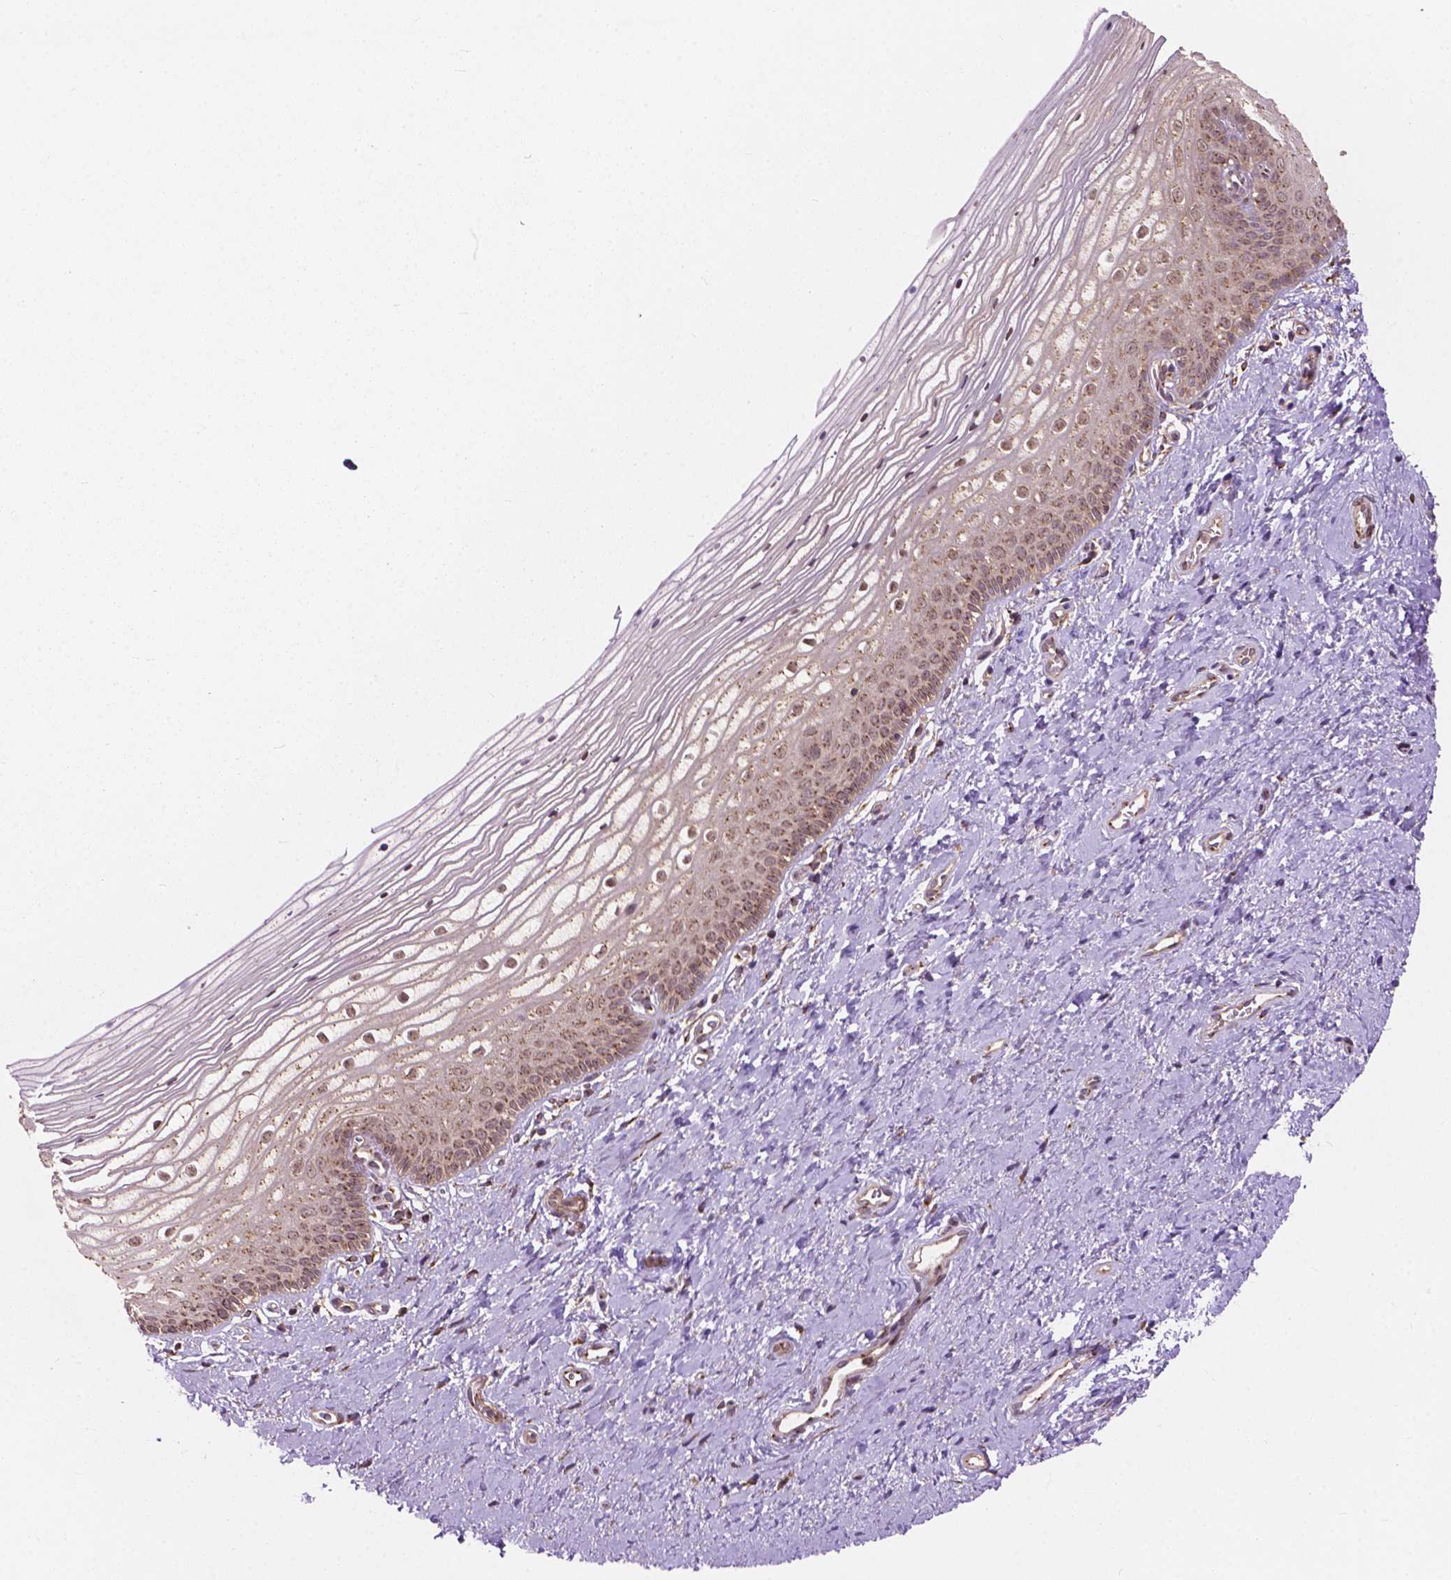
{"staining": {"intensity": "weak", "quantity": ">75%", "location": "cytoplasmic/membranous,nuclear"}, "tissue": "vagina", "cell_type": "Squamous epithelial cells", "image_type": "normal", "snomed": [{"axis": "morphology", "description": "Normal tissue, NOS"}, {"axis": "topography", "description": "Vagina"}], "caption": "IHC staining of benign vagina, which shows low levels of weak cytoplasmic/membranous,nuclear staining in approximately >75% of squamous epithelial cells indicating weak cytoplasmic/membranous,nuclear protein positivity. The staining was performed using DAB (3,3'-diaminobenzidine) (brown) for protein detection and nuclei were counterstained in hematoxylin (blue).", "gene": "PPP1CB", "patient": {"sex": "female", "age": 39}}